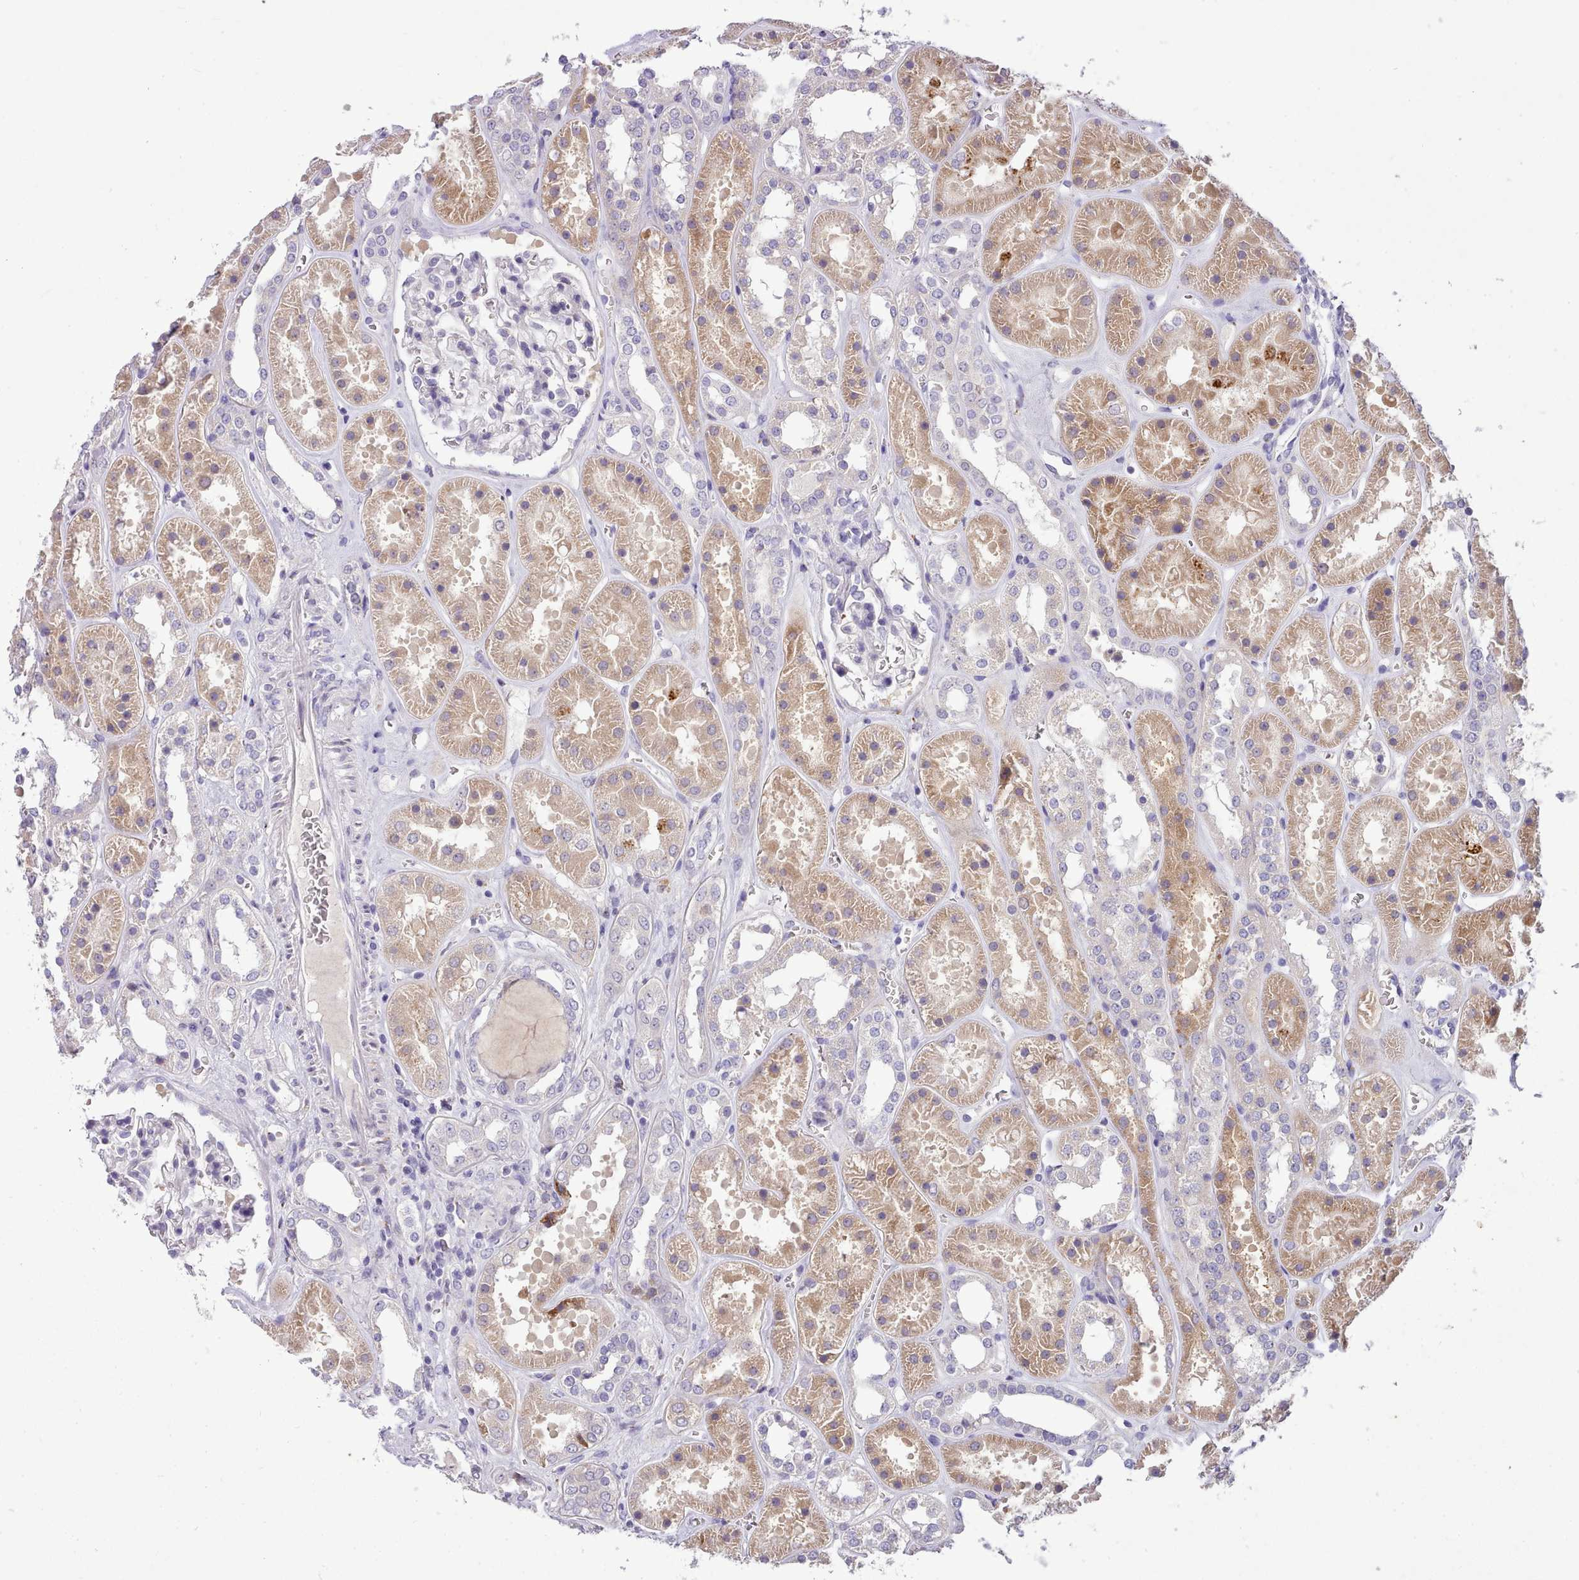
{"staining": {"intensity": "negative", "quantity": "none", "location": "none"}, "tissue": "kidney", "cell_type": "Cells in glomeruli", "image_type": "normal", "snomed": [{"axis": "morphology", "description": "Normal tissue, NOS"}, {"axis": "topography", "description": "Kidney"}], "caption": "Immunohistochemistry (IHC) micrograph of benign kidney: kidney stained with DAB shows no significant protein staining in cells in glomeruli. (Stains: DAB (3,3'-diaminobenzidine) IHC with hematoxylin counter stain, Microscopy: brightfield microscopy at high magnification).", "gene": "FAM83E", "patient": {"sex": "female", "age": 41}}